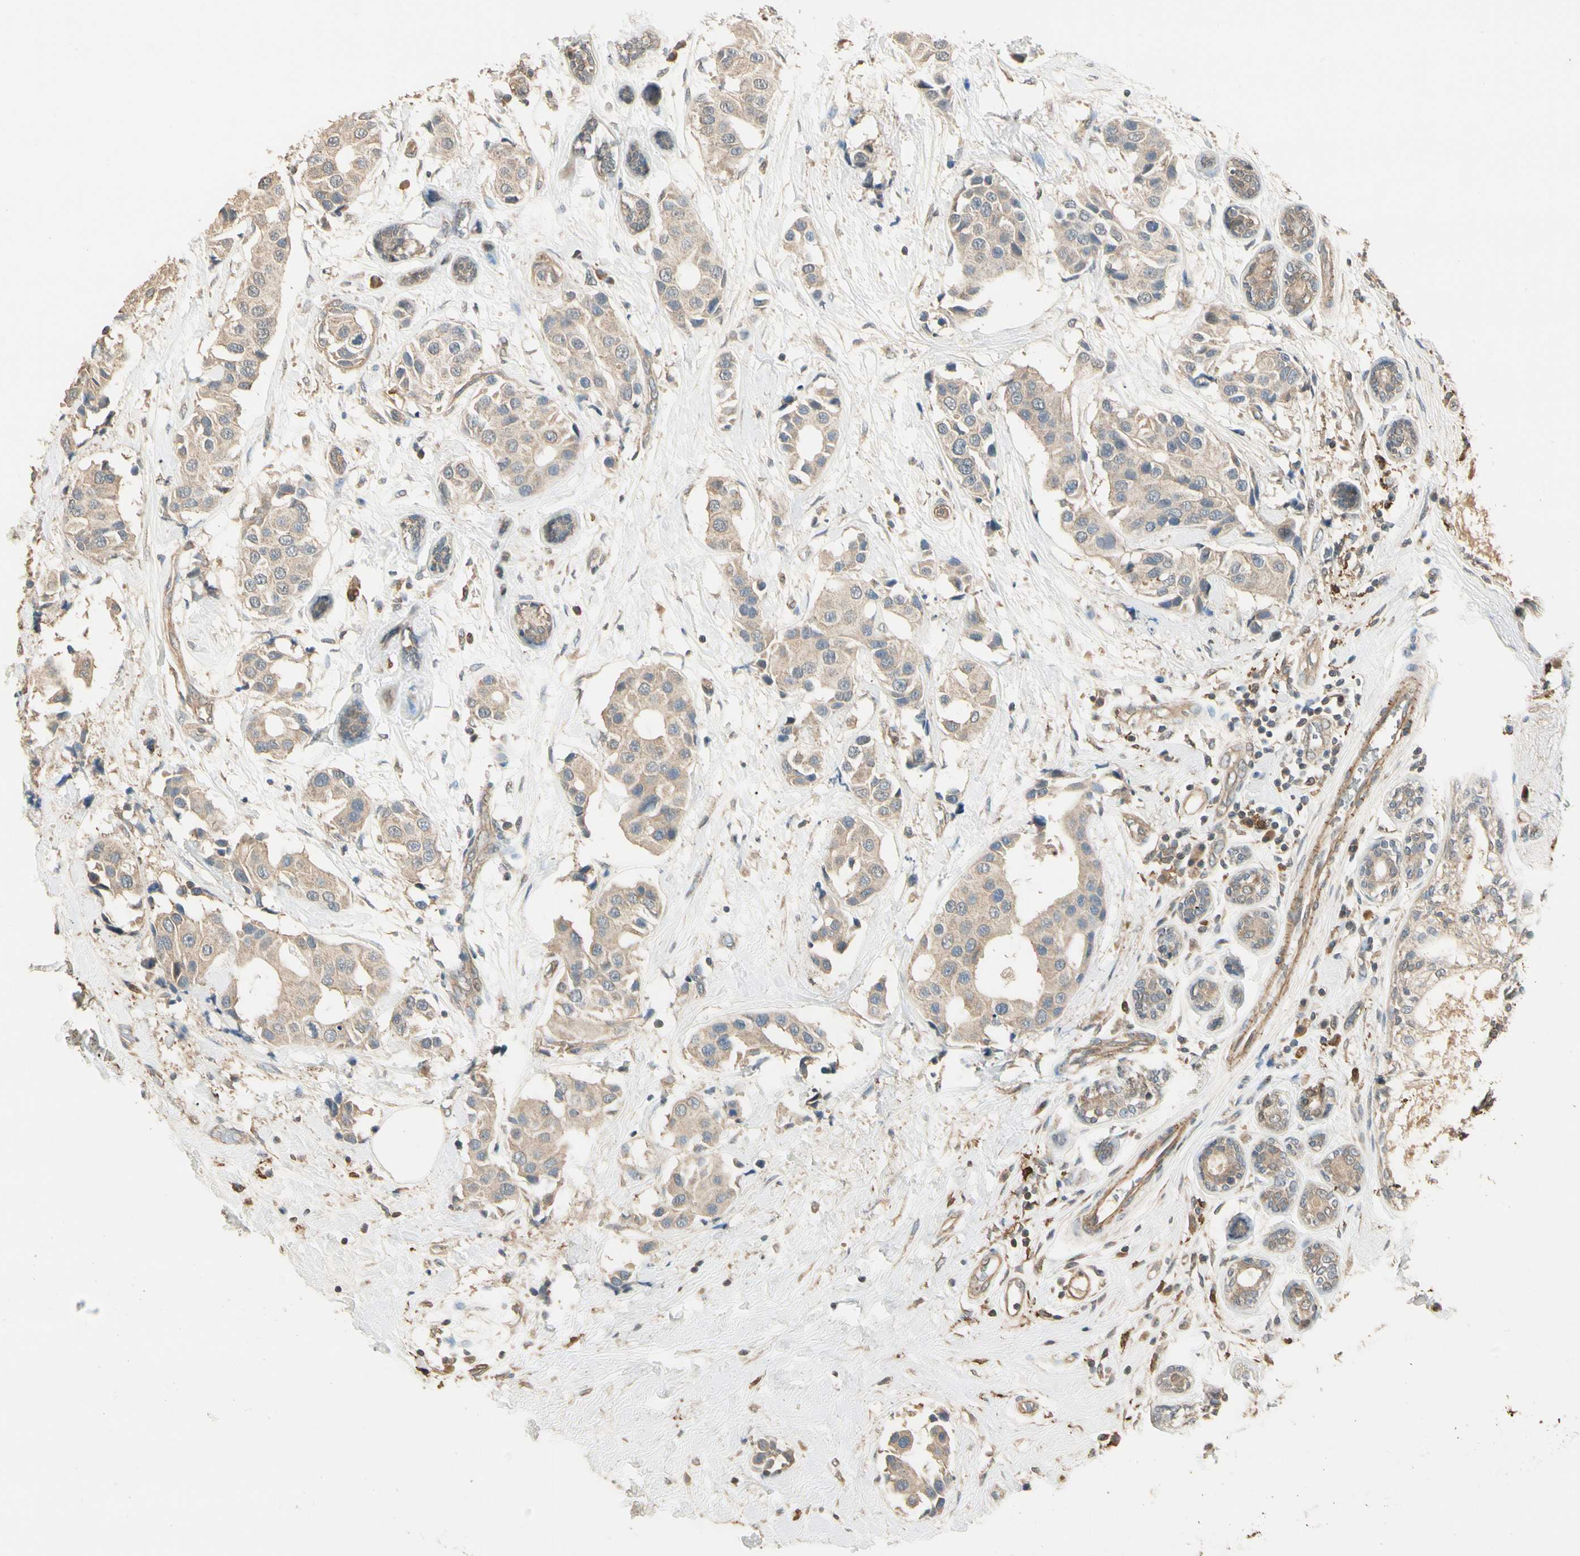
{"staining": {"intensity": "weak", "quantity": ">75%", "location": "cytoplasmic/membranous"}, "tissue": "breast cancer", "cell_type": "Tumor cells", "image_type": "cancer", "snomed": [{"axis": "morphology", "description": "Normal tissue, NOS"}, {"axis": "morphology", "description": "Duct carcinoma"}, {"axis": "topography", "description": "Breast"}], "caption": "Immunohistochemistry (IHC) (DAB (3,3'-diaminobenzidine)) staining of human breast intraductal carcinoma shows weak cytoplasmic/membranous protein positivity in about >75% of tumor cells. The staining was performed using DAB (3,3'-diaminobenzidine) to visualize the protein expression in brown, while the nuclei were stained in blue with hematoxylin (Magnification: 20x).", "gene": "CDH6", "patient": {"sex": "female", "age": 39}}